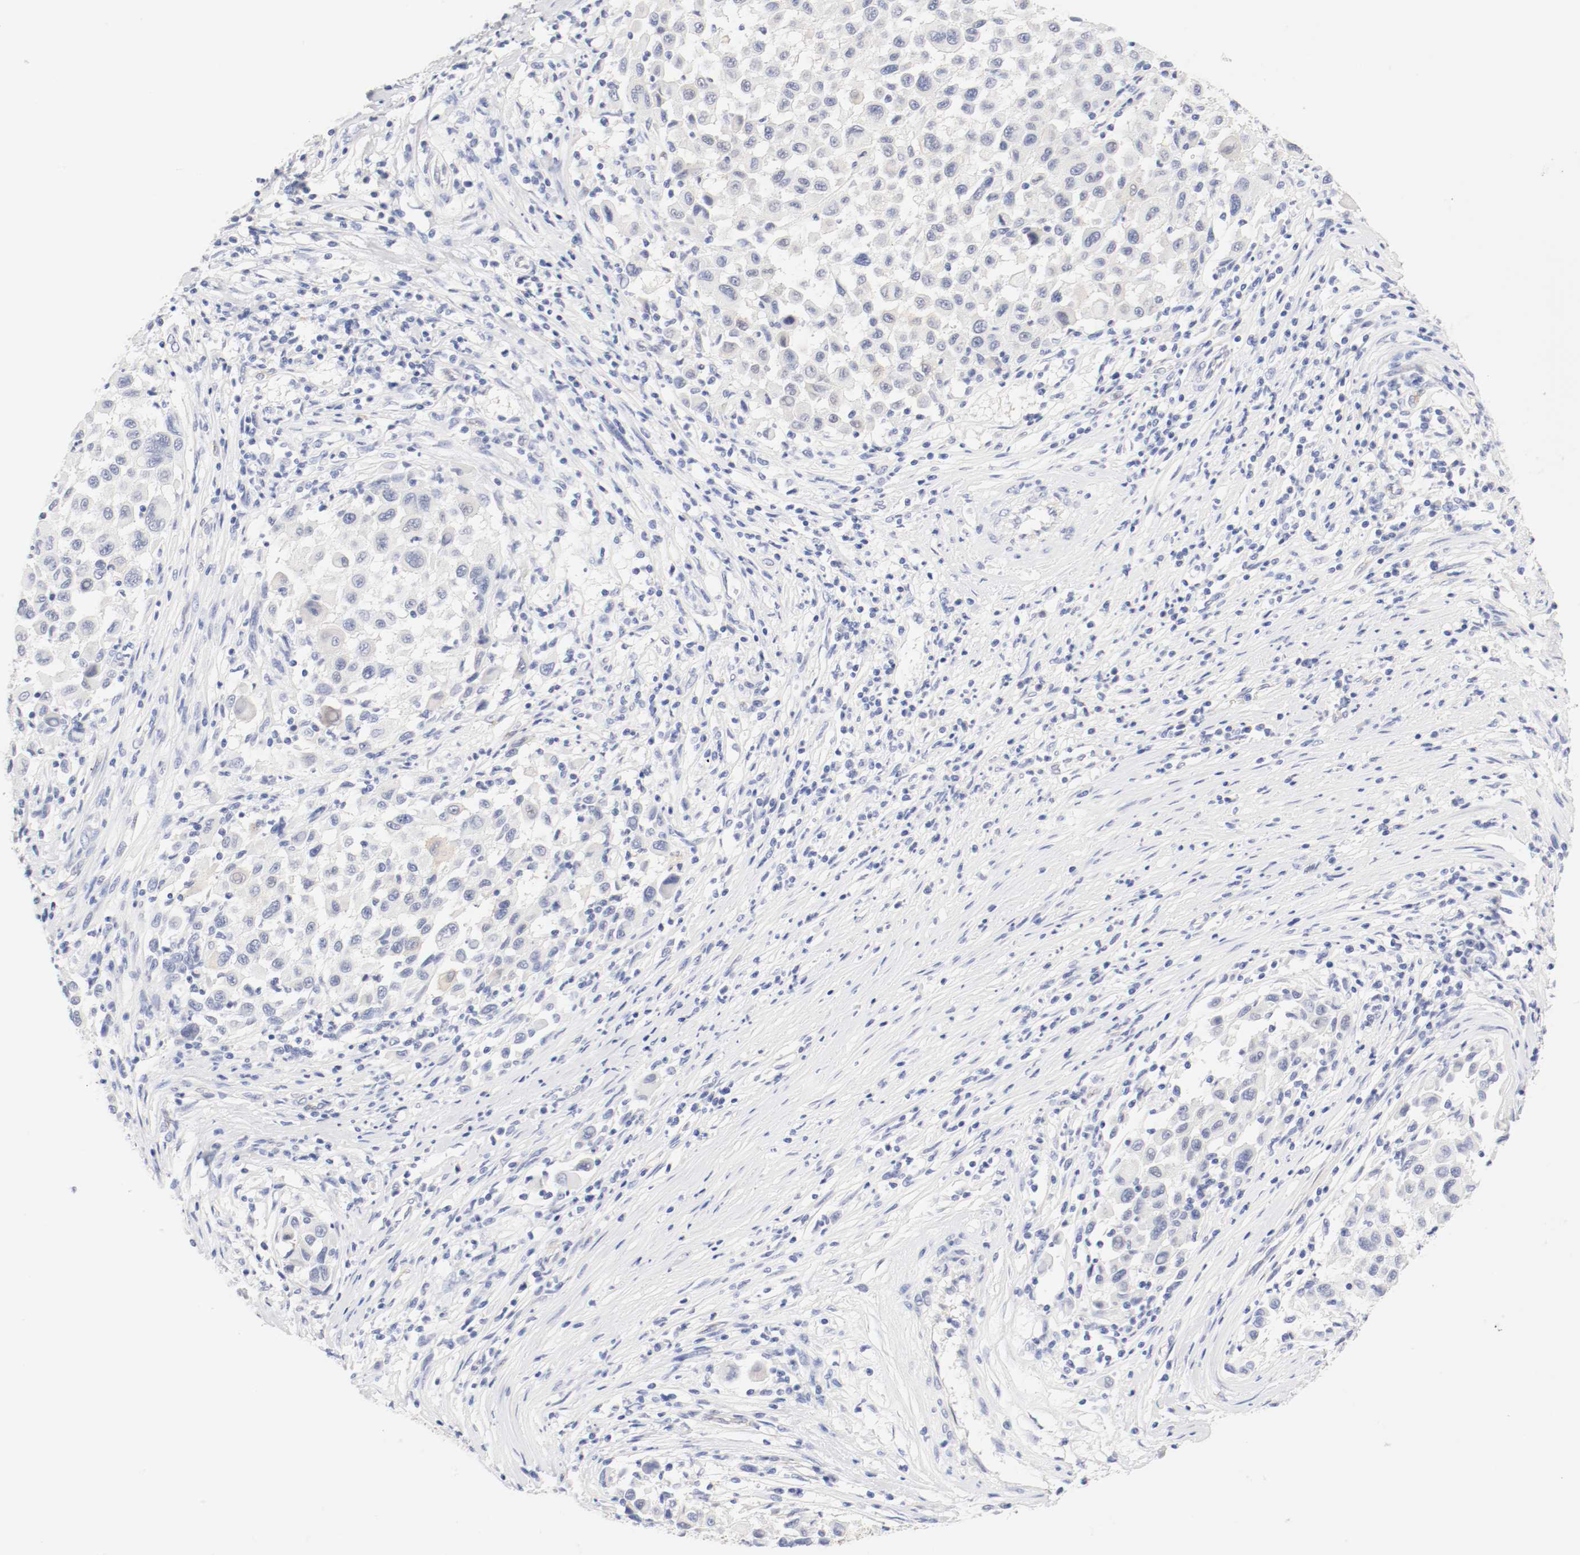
{"staining": {"intensity": "negative", "quantity": "none", "location": "none"}, "tissue": "melanoma", "cell_type": "Tumor cells", "image_type": "cancer", "snomed": [{"axis": "morphology", "description": "Malignant melanoma, Metastatic site"}, {"axis": "topography", "description": "Lymph node"}], "caption": "Tumor cells show no significant protein positivity in malignant melanoma (metastatic site).", "gene": "HOMER1", "patient": {"sex": "male", "age": 61}}